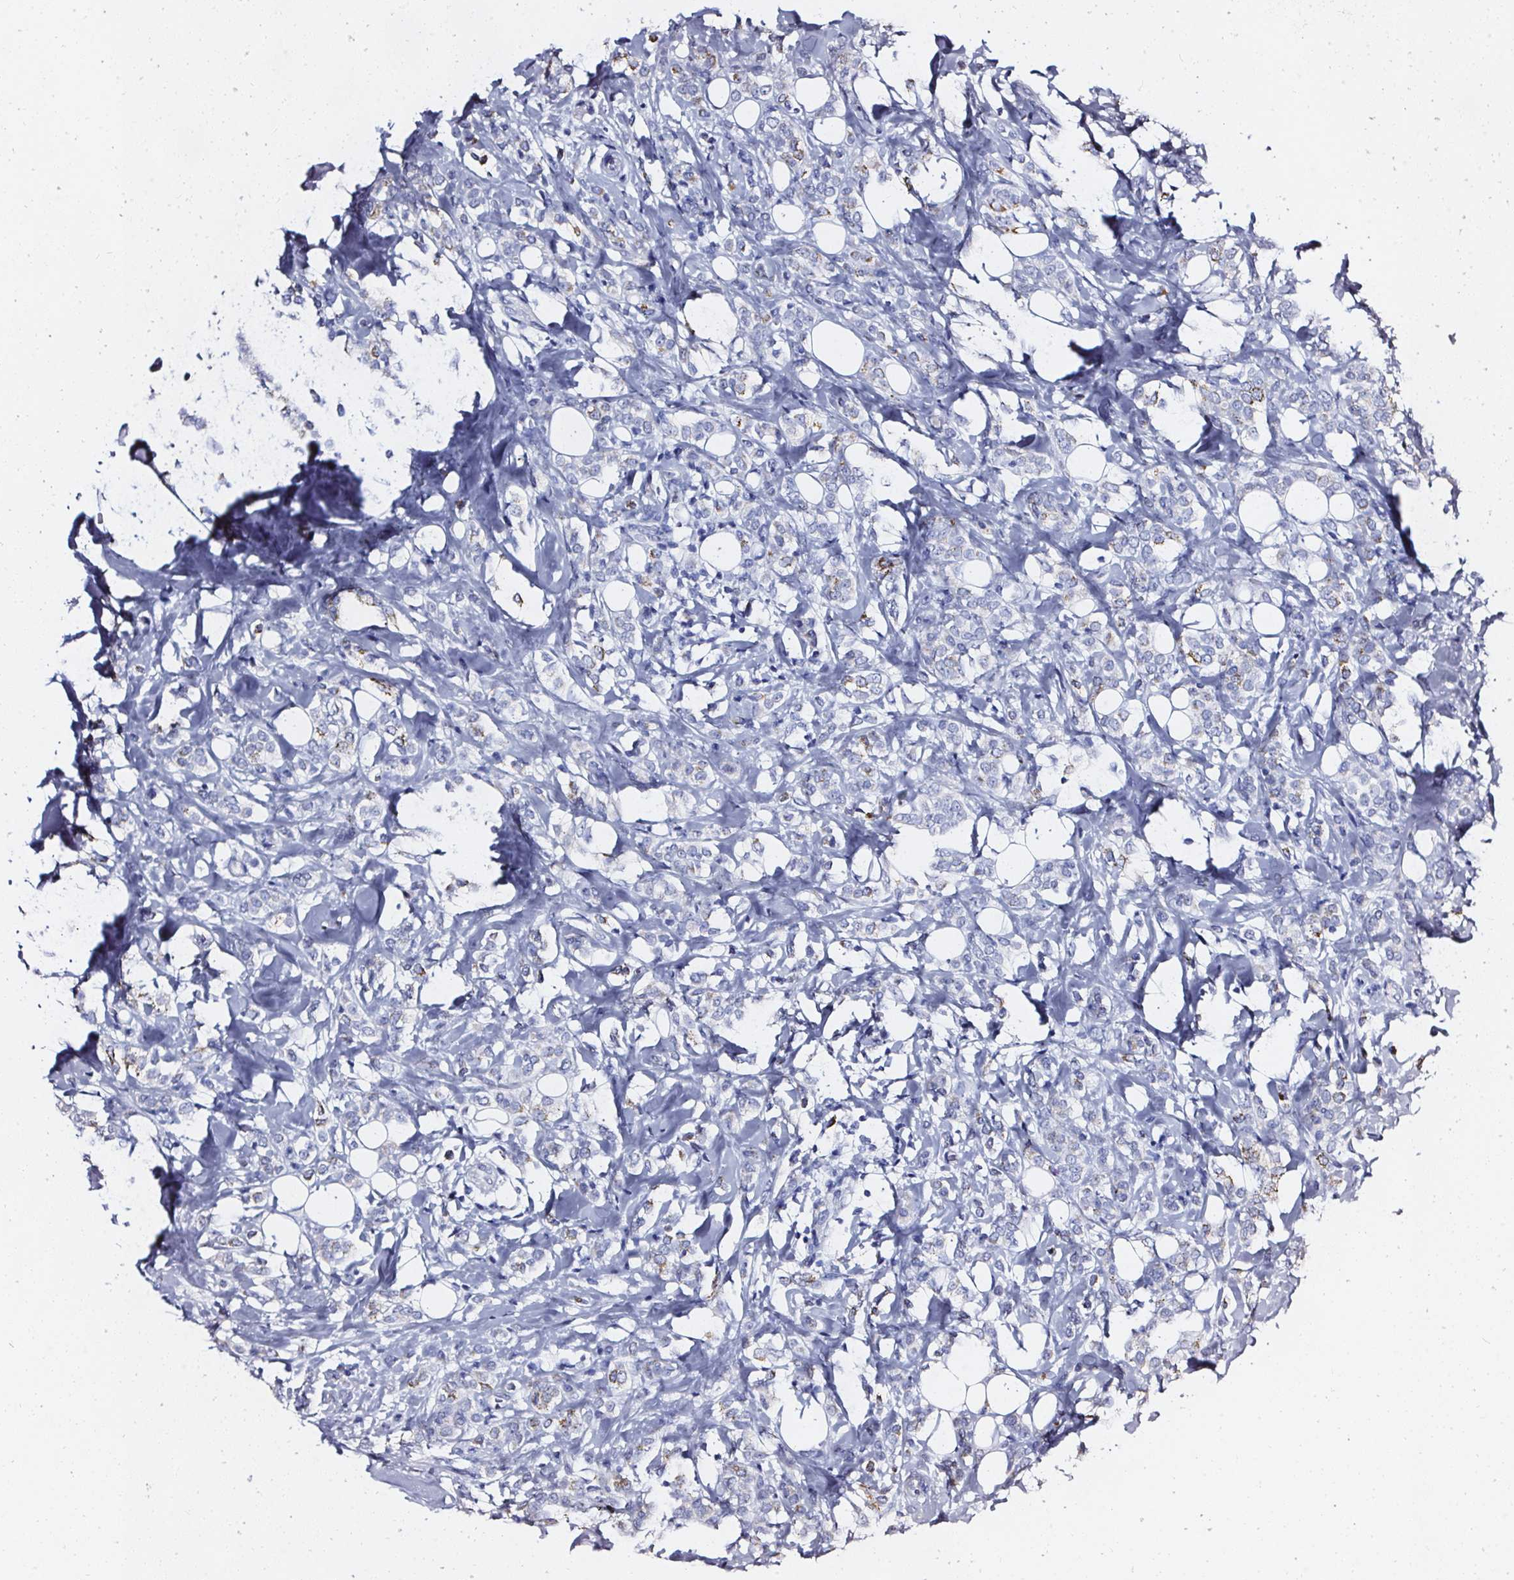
{"staining": {"intensity": "weak", "quantity": "<25%", "location": "cytoplasmic/membranous"}, "tissue": "breast cancer", "cell_type": "Tumor cells", "image_type": "cancer", "snomed": [{"axis": "morphology", "description": "Lobular carcinoma"}, {"axis": "topography", "description": "Breast"}], "caption": "This micrograph is of breast lobular carcinoma stained with IHC to label a protein in brown with the nuclei are counter-stained blue. There is no positivity in tumor cells.", "gene": "ELAVL2", "patient": {"sex": "female", "age": 49}}